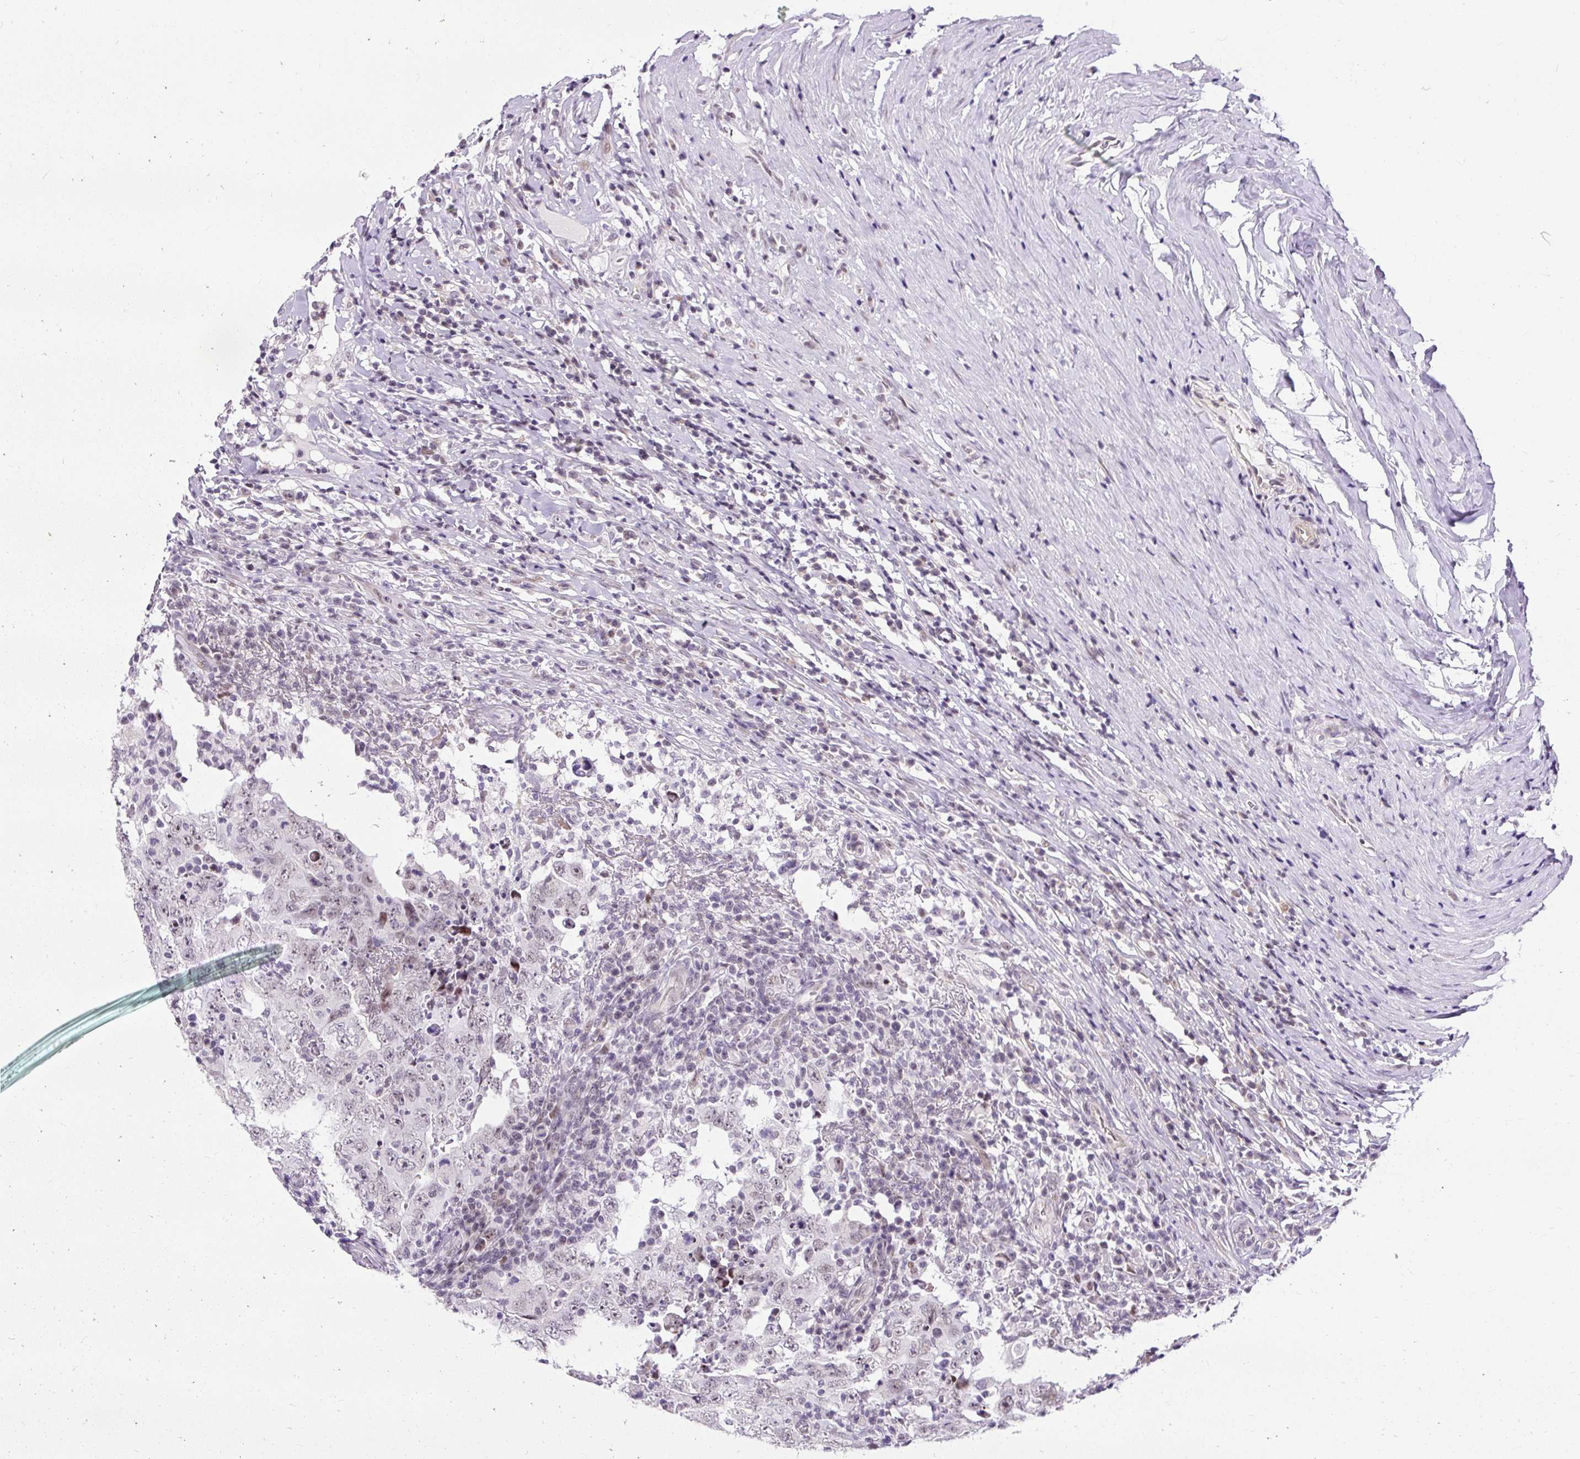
{"staining": {"intensity": "weak", "quantity": "<25%", "location": "nuclear"}, "tissue": "testis cancer", "cell_type": "Tumor cells", "image_type": "cancer", "snomed": [{"axis": "morphology", "description": "Carcinoma, Embryonal, NOS"}, {"axis": "topography", "description": "Testis"}], "caption": "IHC micrograph of neoplastic tissue: testis embryonal carcinoma stained with DAB exhibits no significant protein expression in tumor cells. (DAB immunohistochemistry, high magnification).", "gene": "ARHGEF18", "patient": {"sex": "male", "age": 26}}